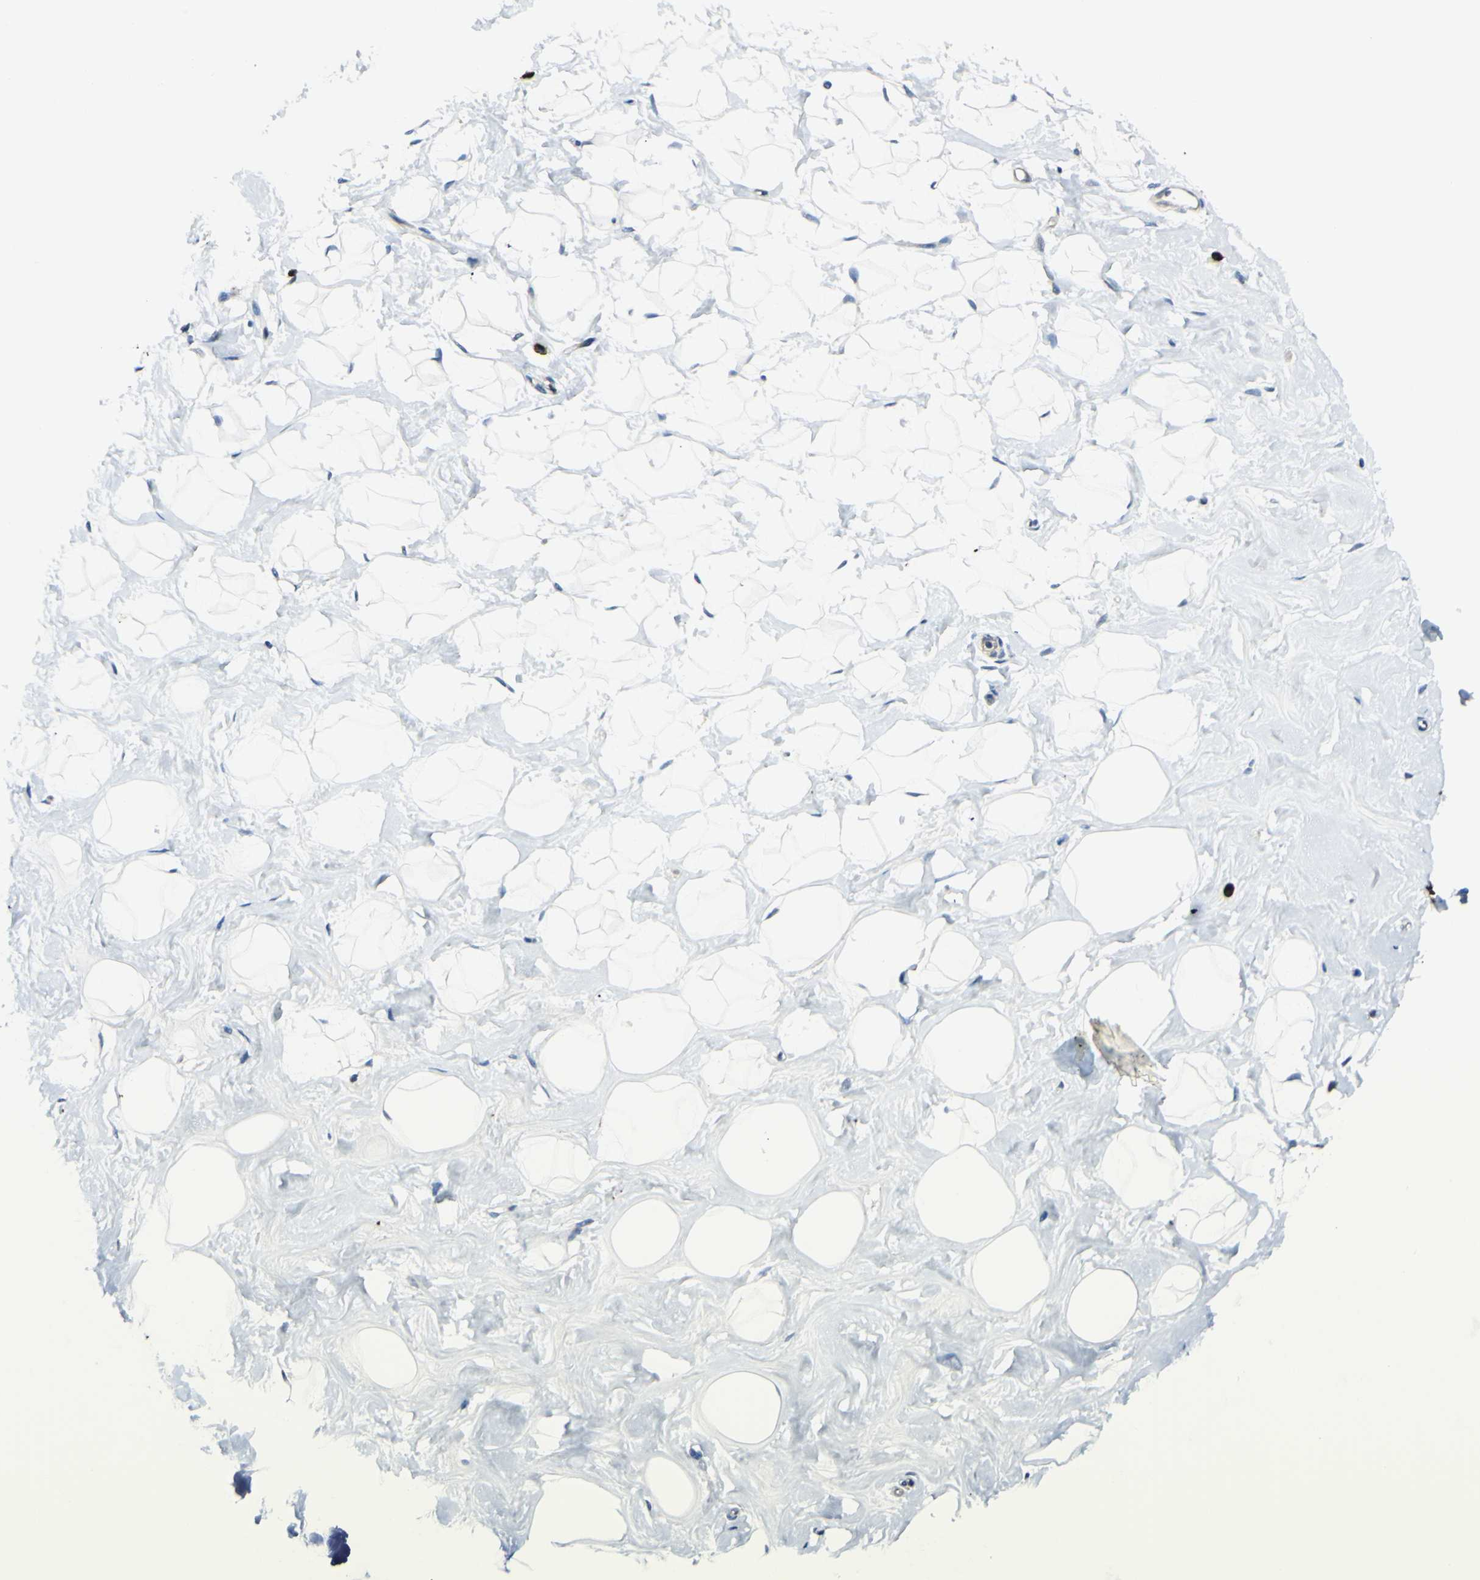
{"staining": {"intensity": "negative", "quantity": "none", "location": "none"}, "tissue": "breast", "cell_type": "Adipocytes", "image_type": "normal", "snomed": [{"axis": "morphology", "description": "Normal tissue, NOS"}, {"axis": "topography", "description": "Breast"}], "caption": "DAB (3,3'-diaminobenzidine) immunohistochemical staining of unremarkable breast displays no significant expression in adipocytes.", "gene": "SELENOS", "patient": {"sex": "female", "age": 23}}